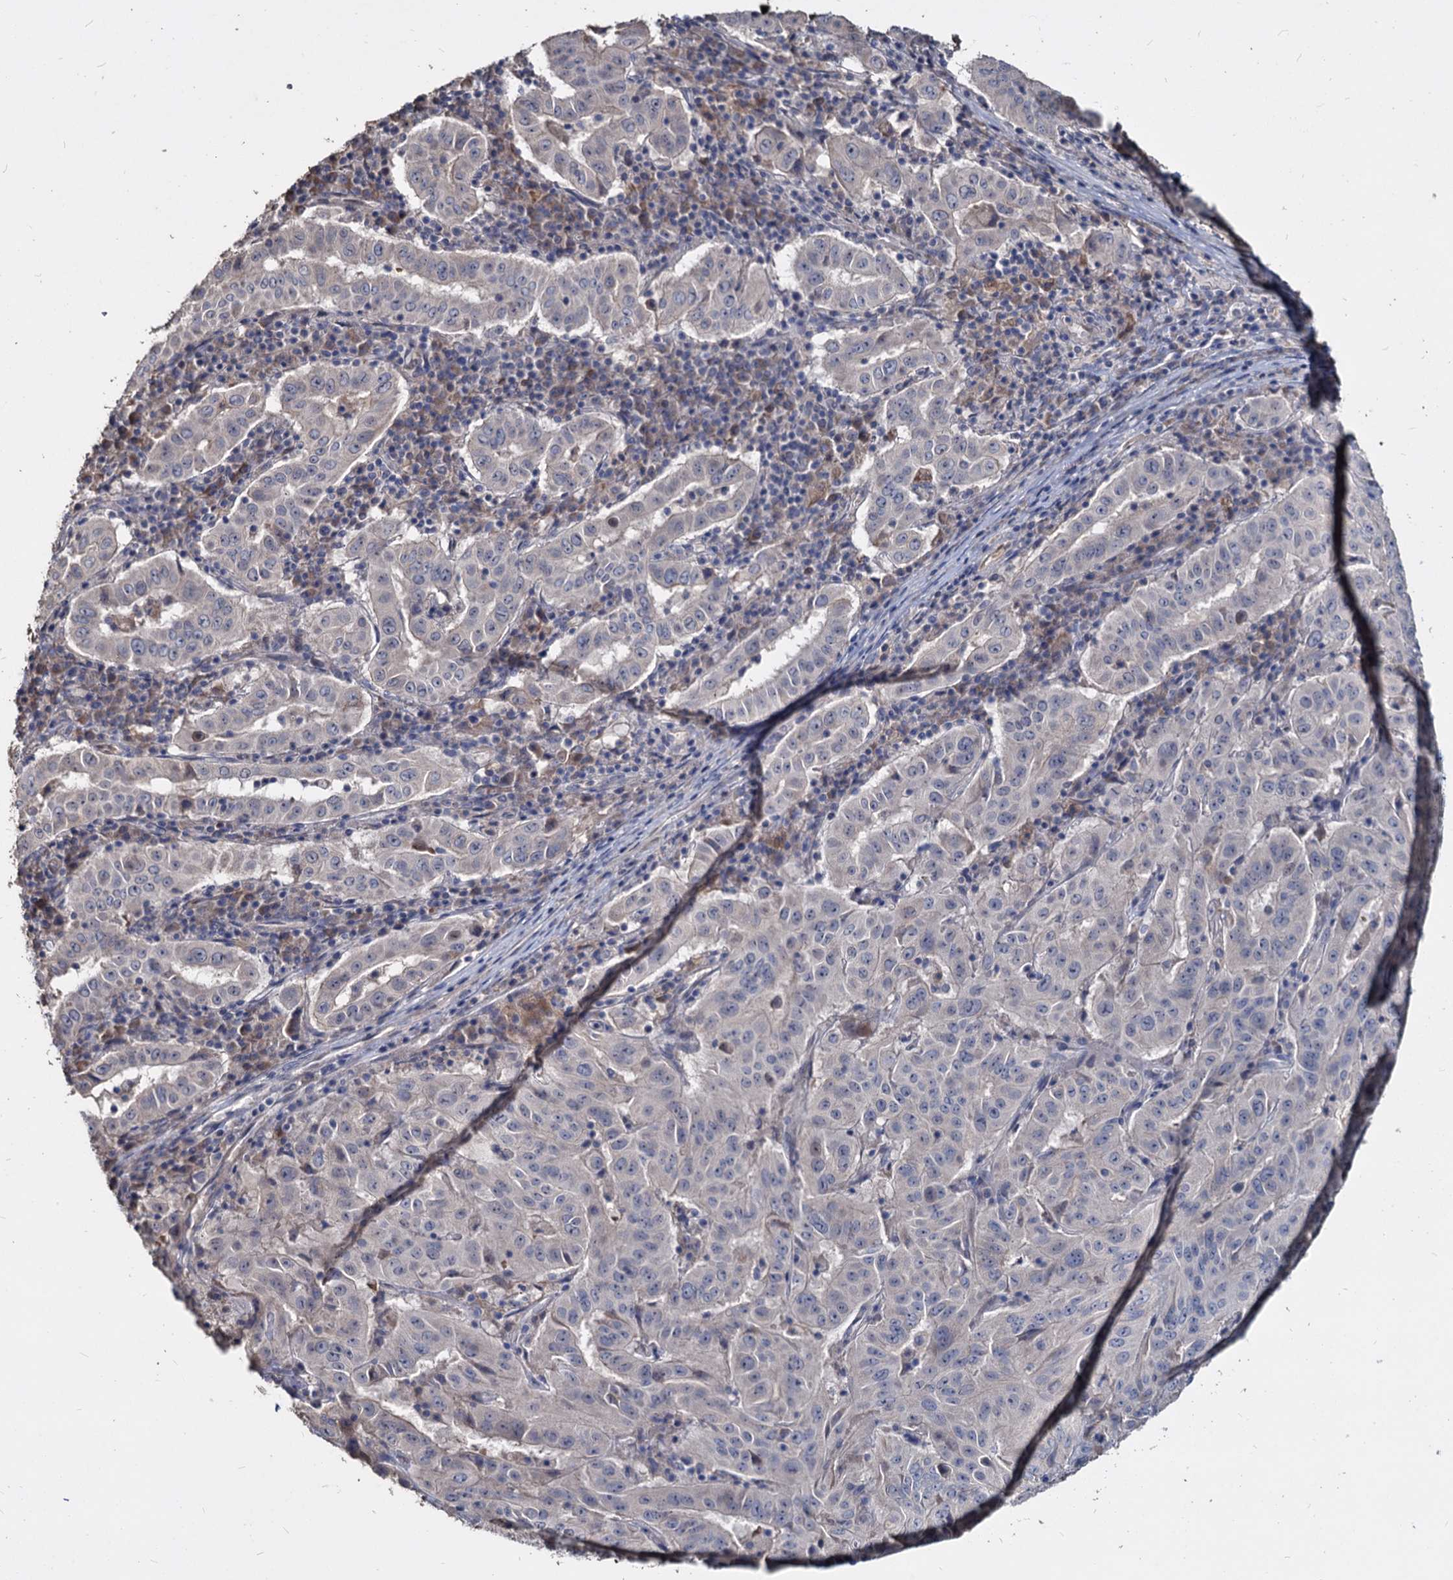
{"staining": {"intensity": "negative", "quantity": "none", "location": "none"}, "tissue": "pancreatic cancer", "cell_type": "Tumor cells", "image_type": "cancer", "snomed": [{"axis": "morphology", "description": "Adenocarcinoma, NOS"}, {"axis": "topography", "description": "Pancreas"}], "caption": "This histopathology image is of pancreatic cancer (adenocarcinoma) stained with immunohistochemistry to label a protein in brown with the nuclei are counter-stained blue. There is no staining in tumor cells. The staining was performed using DAB to visualize the protein expression in brown, while the nuclei were stained in blue with hematoxylin (Magnification: 20x).", "gene": "DEPDC4", "patient": {"sex": "male", "age": 63}}